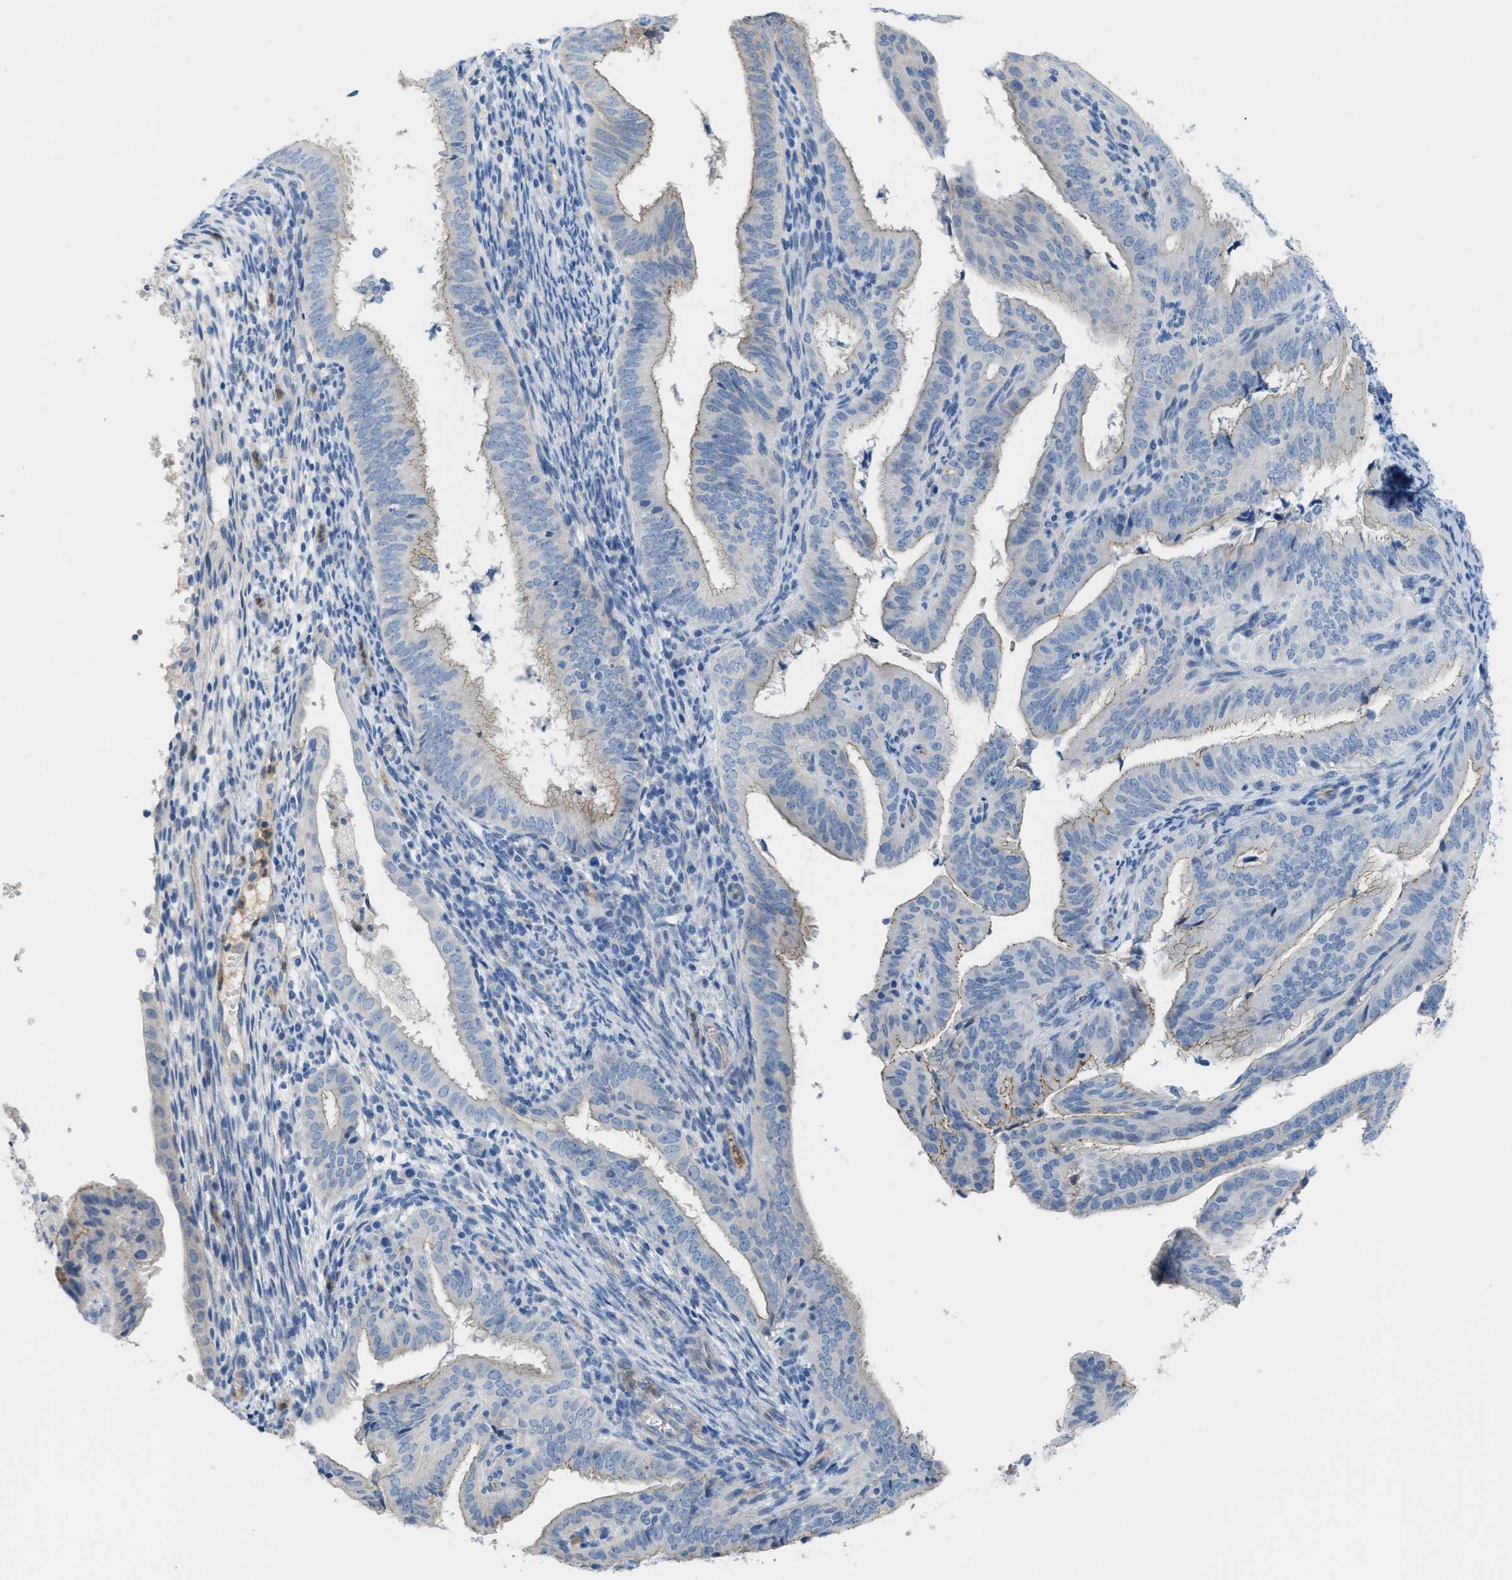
{"staining": {"intensity": "moderate", "quantity": "<25%", "location": "cytoplasmic/membranous"}, "tissue": "endometrial cancer", "cell_type": "Tumor cells", "image_type": "cancer", "snomed": [{"axis": "morphology", "description": "Adenocarcinoma, NOS"}, {"axis": "topography", "description": "Endometrium"}], "caption": "Endometrial cancer (adenocarcinoma) stained with a brown dye shows moderate cytoplasmic/membranous positive positivity in approximately <25% of tumor cells.", "gene": "CRB3", "patient": {"sex": "female", "age": 58}}